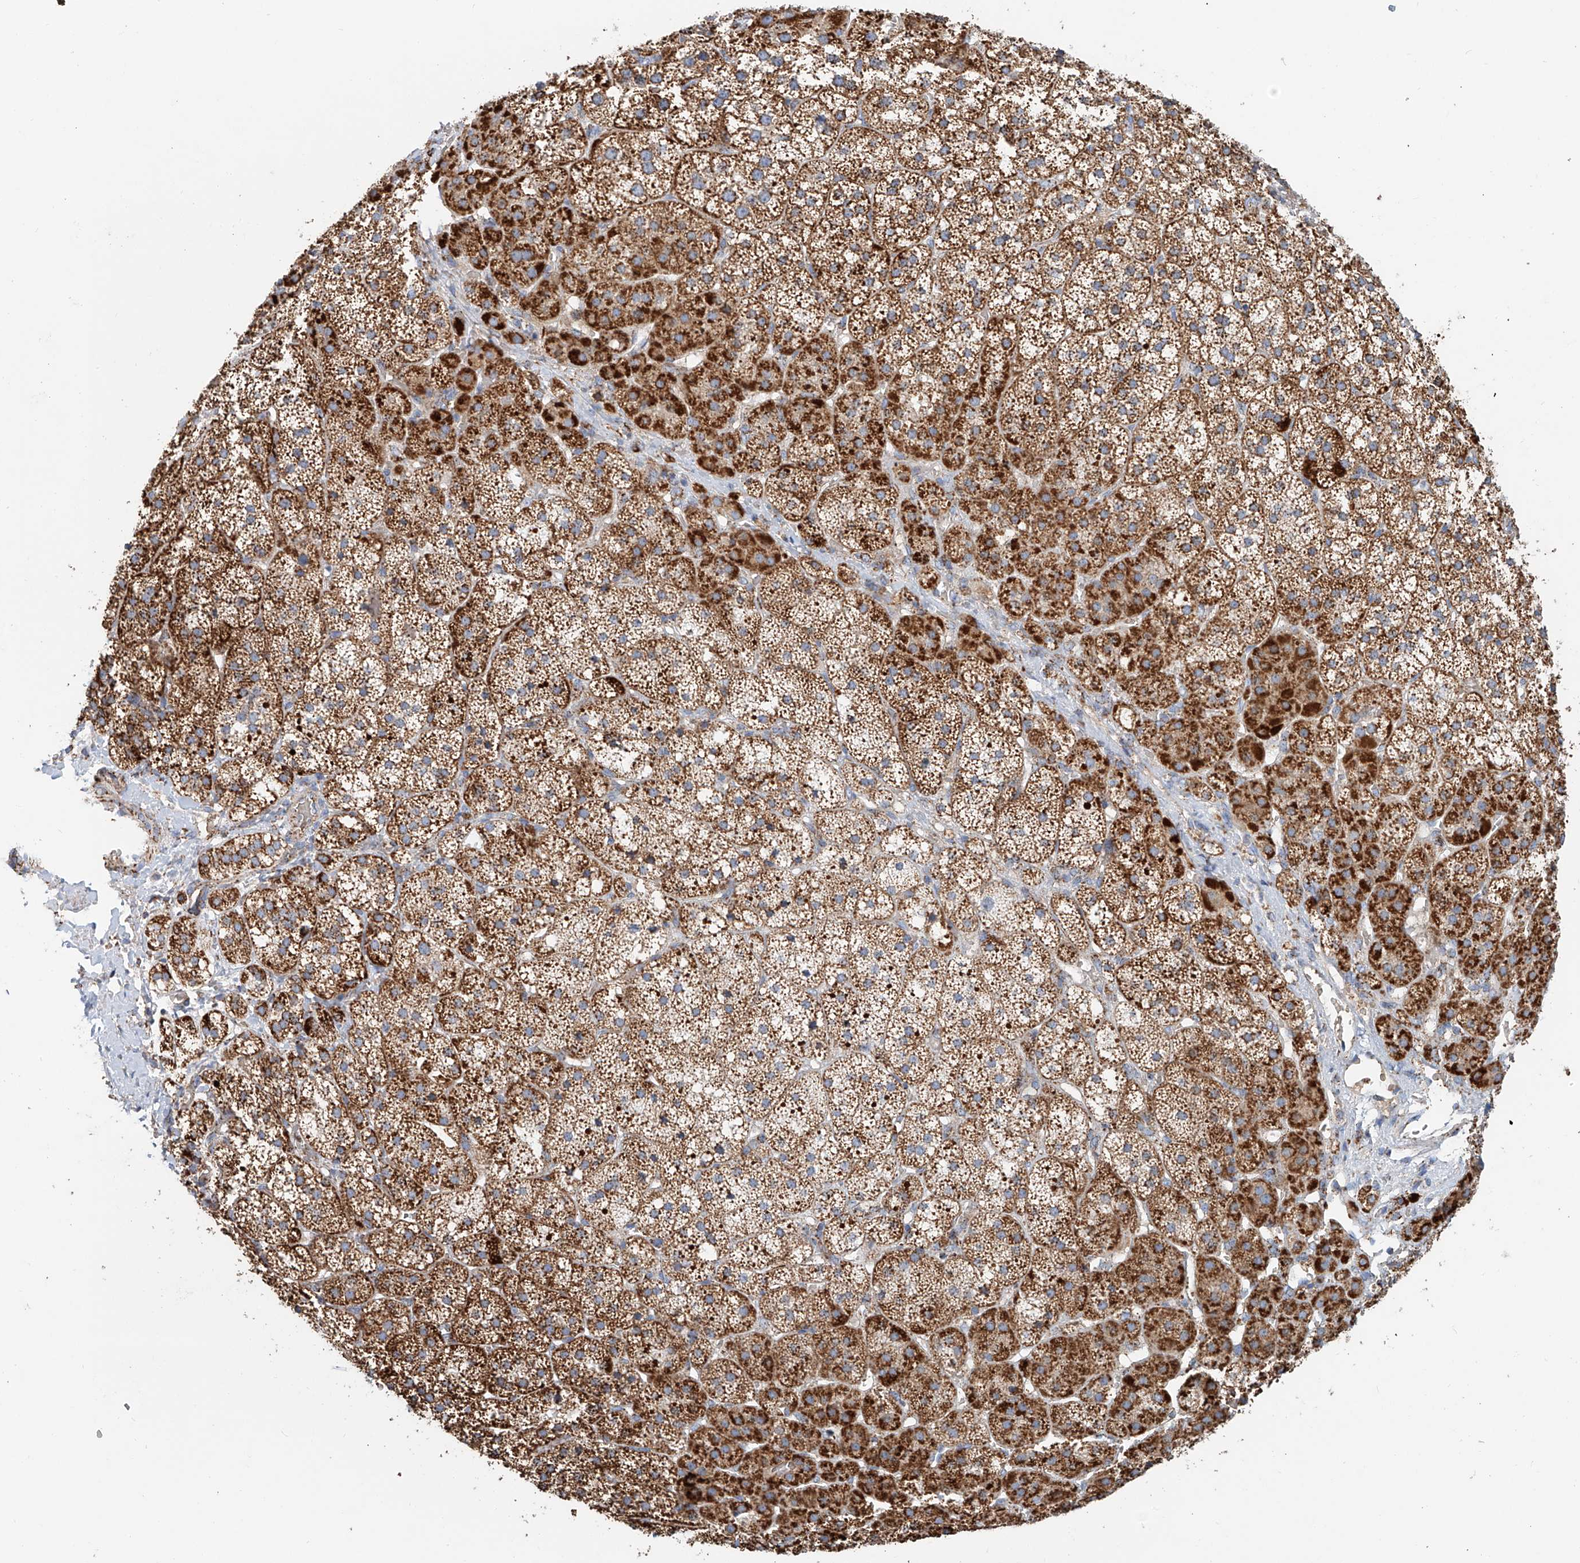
{"staining": {"intensity": "strong", "quantity": ">75%", "location": "cytoplasmic/membranous"}, "tissue": "adrenal gland", "cell_type": "Glandular cells", "image_type": "normal", "snomed": [{"axis": "morphology", "description": "Normal tissue, NOS"}, {"axis": "topography", "description": "Adrenal gland"}], "caption": "Adrenal gland was stained to show a protein in brown. There is high levels of strong cytoplasmic/membranous staining in approximately >75% of glandular cells. Using DAB (brown) and hematoxylin (blue) stains, captured at high magnification using brightfield microscopy.", "gene": "CARD10", "patient": {"sex": "female", "age": 44}}